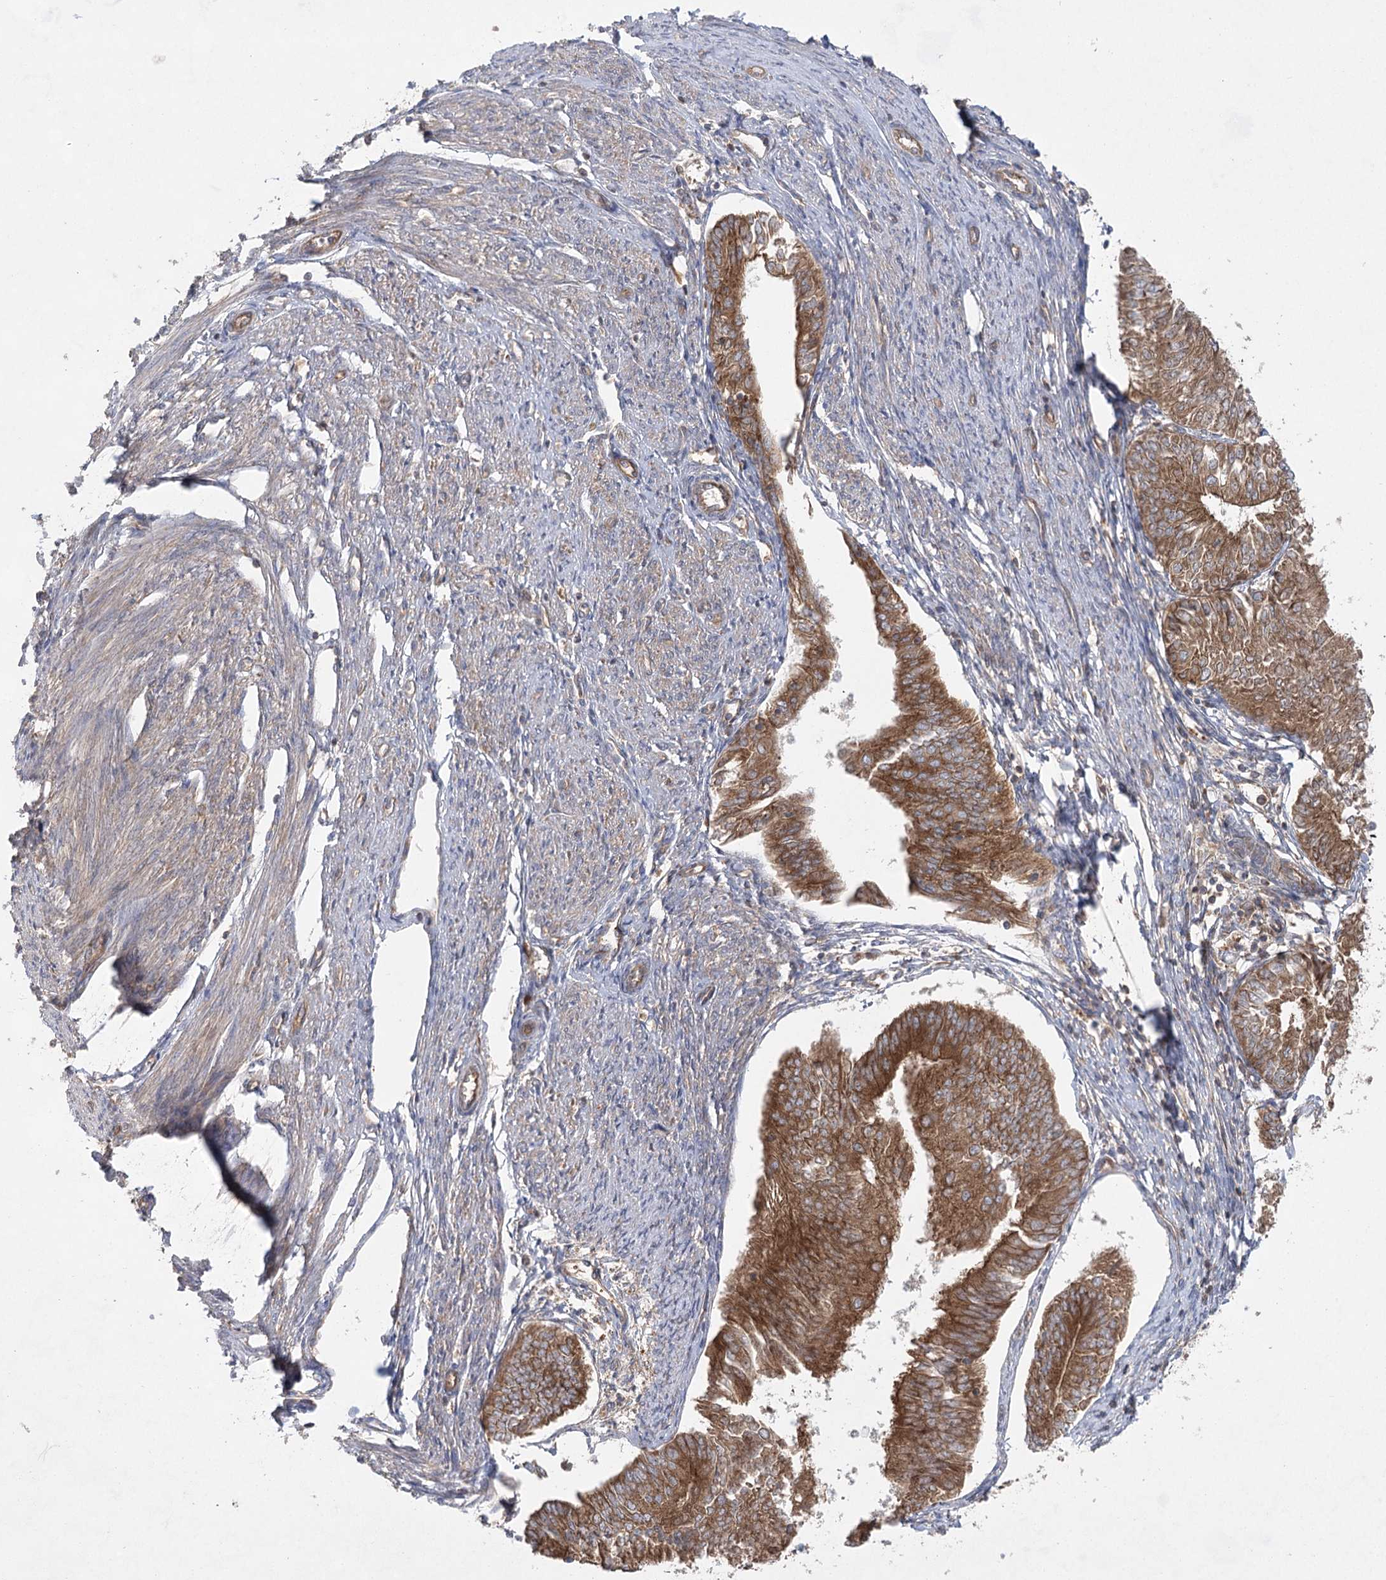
{"staining": {"intensity": "moderate", "quantity": ">75%", "location": "cytoplasmic/membranous"}, "tissue": "endometrial cancer", "cell_type": "Tumor cells", "image_type": "cancer", "snomed": [{"axis": "morphology", "description": "Adenocarcinoma, NOS"}, {"axis": "topography", "description": "Endometrium"}], "caption": "Immunohistochemical staining of human endometrial adenocarcinoma exhibits medium levels of moderate cytoplasmic/membranous positivity in about >75% of tumor cells.", "gene": "EIF3A", "patient": {"sex": "female", "age": 58}}